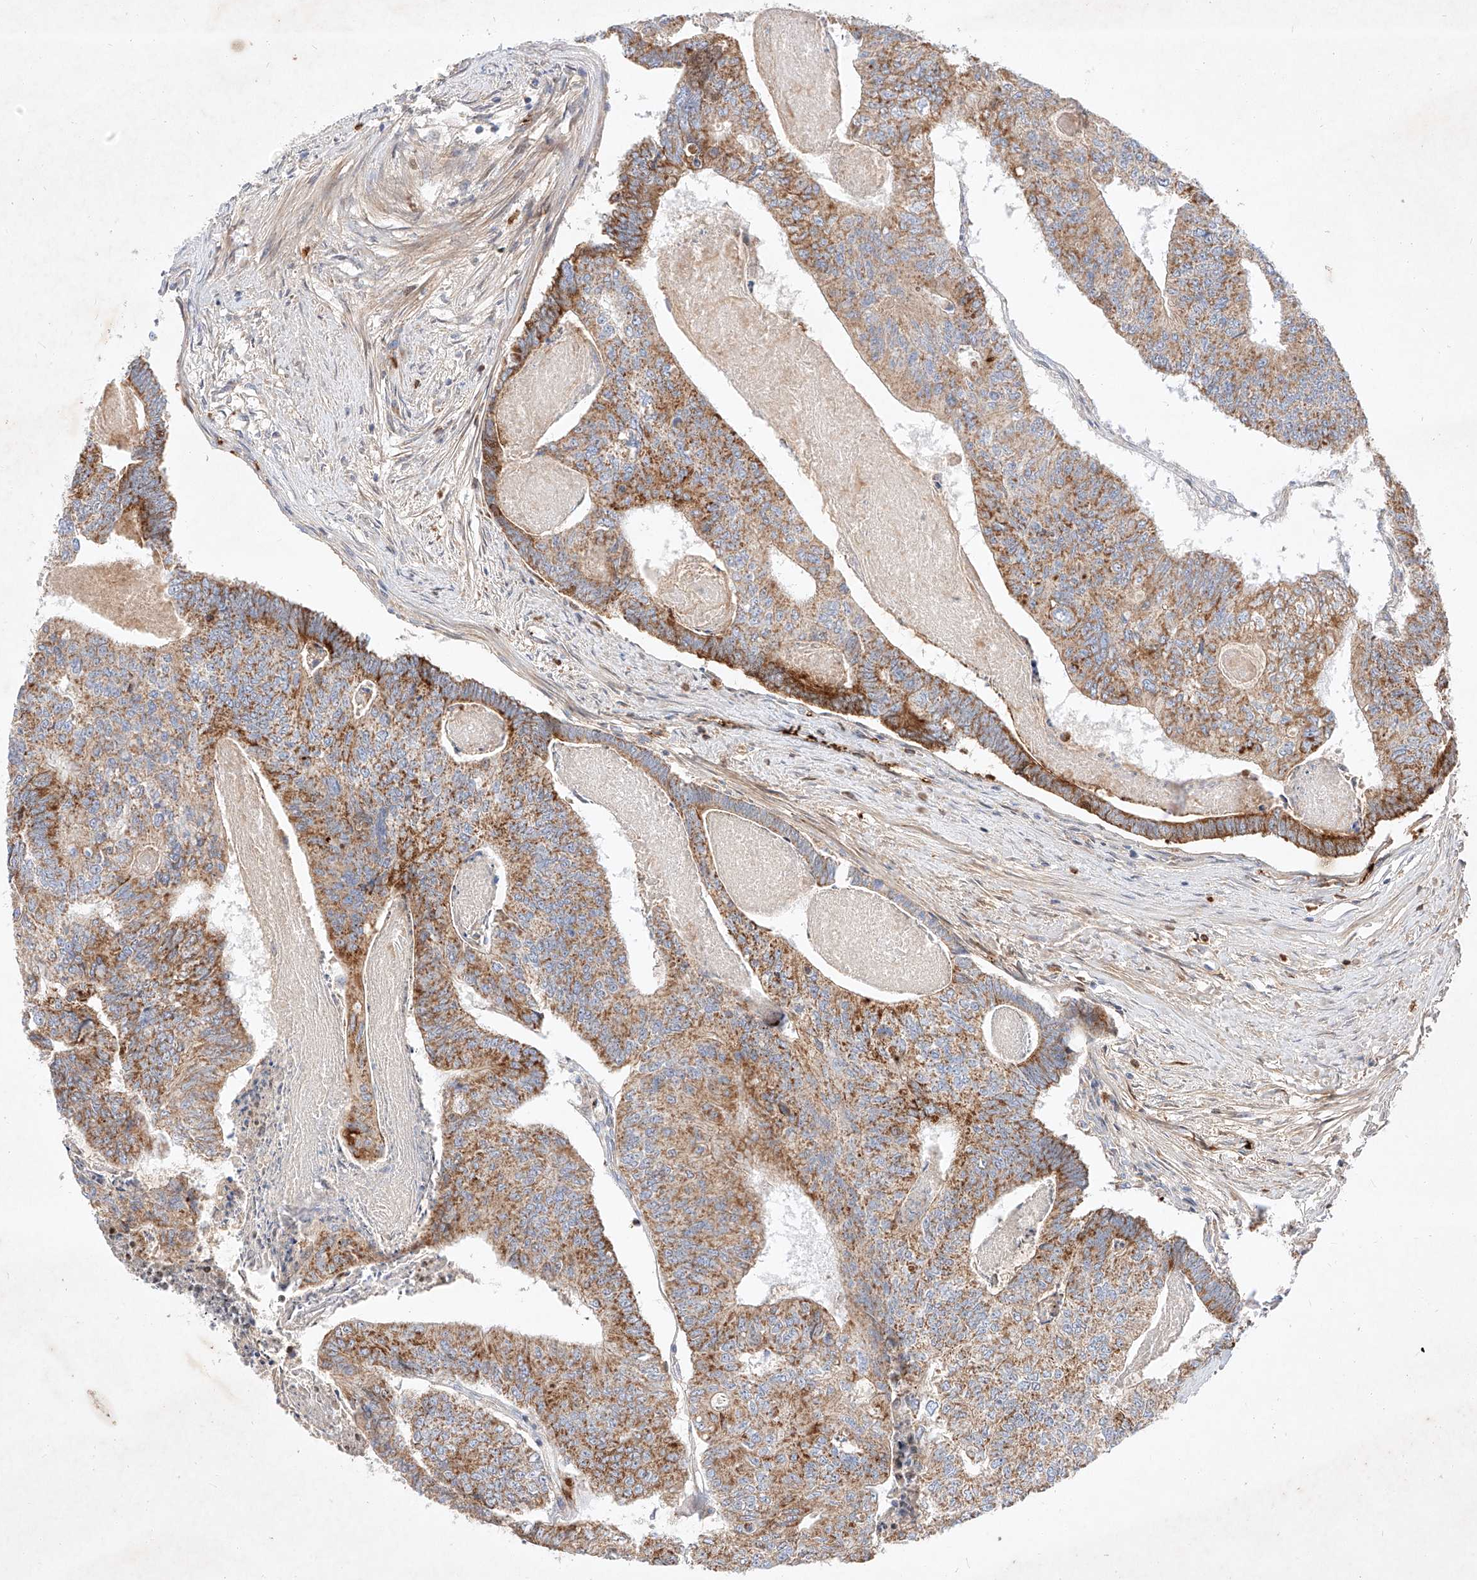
{"staining": {"intensity": "moderate", "quantity": ">75%", "location": "cytoplasmic/membranous"}, "tissue": "colorectal cancer", "cell_type": "Tumor cells", "image_type": "cancer", "snomed": [{"axis": "morphology", "description": "Adenocarcinoma, NOS"}, {"axis": "topography", "description": "Colon"}], "caption": "Moderate cytoplasmic/membranous protein expression is appreciated in about >75% of tumor cells in colorectal cancer. The staining is performed using DAB brown chromogen to label protein expression. The nuclei are counter-stained blue using hematoxylin.", "gene": "OSGEPL1", "patient": {"sex": "female", "age": 67}}